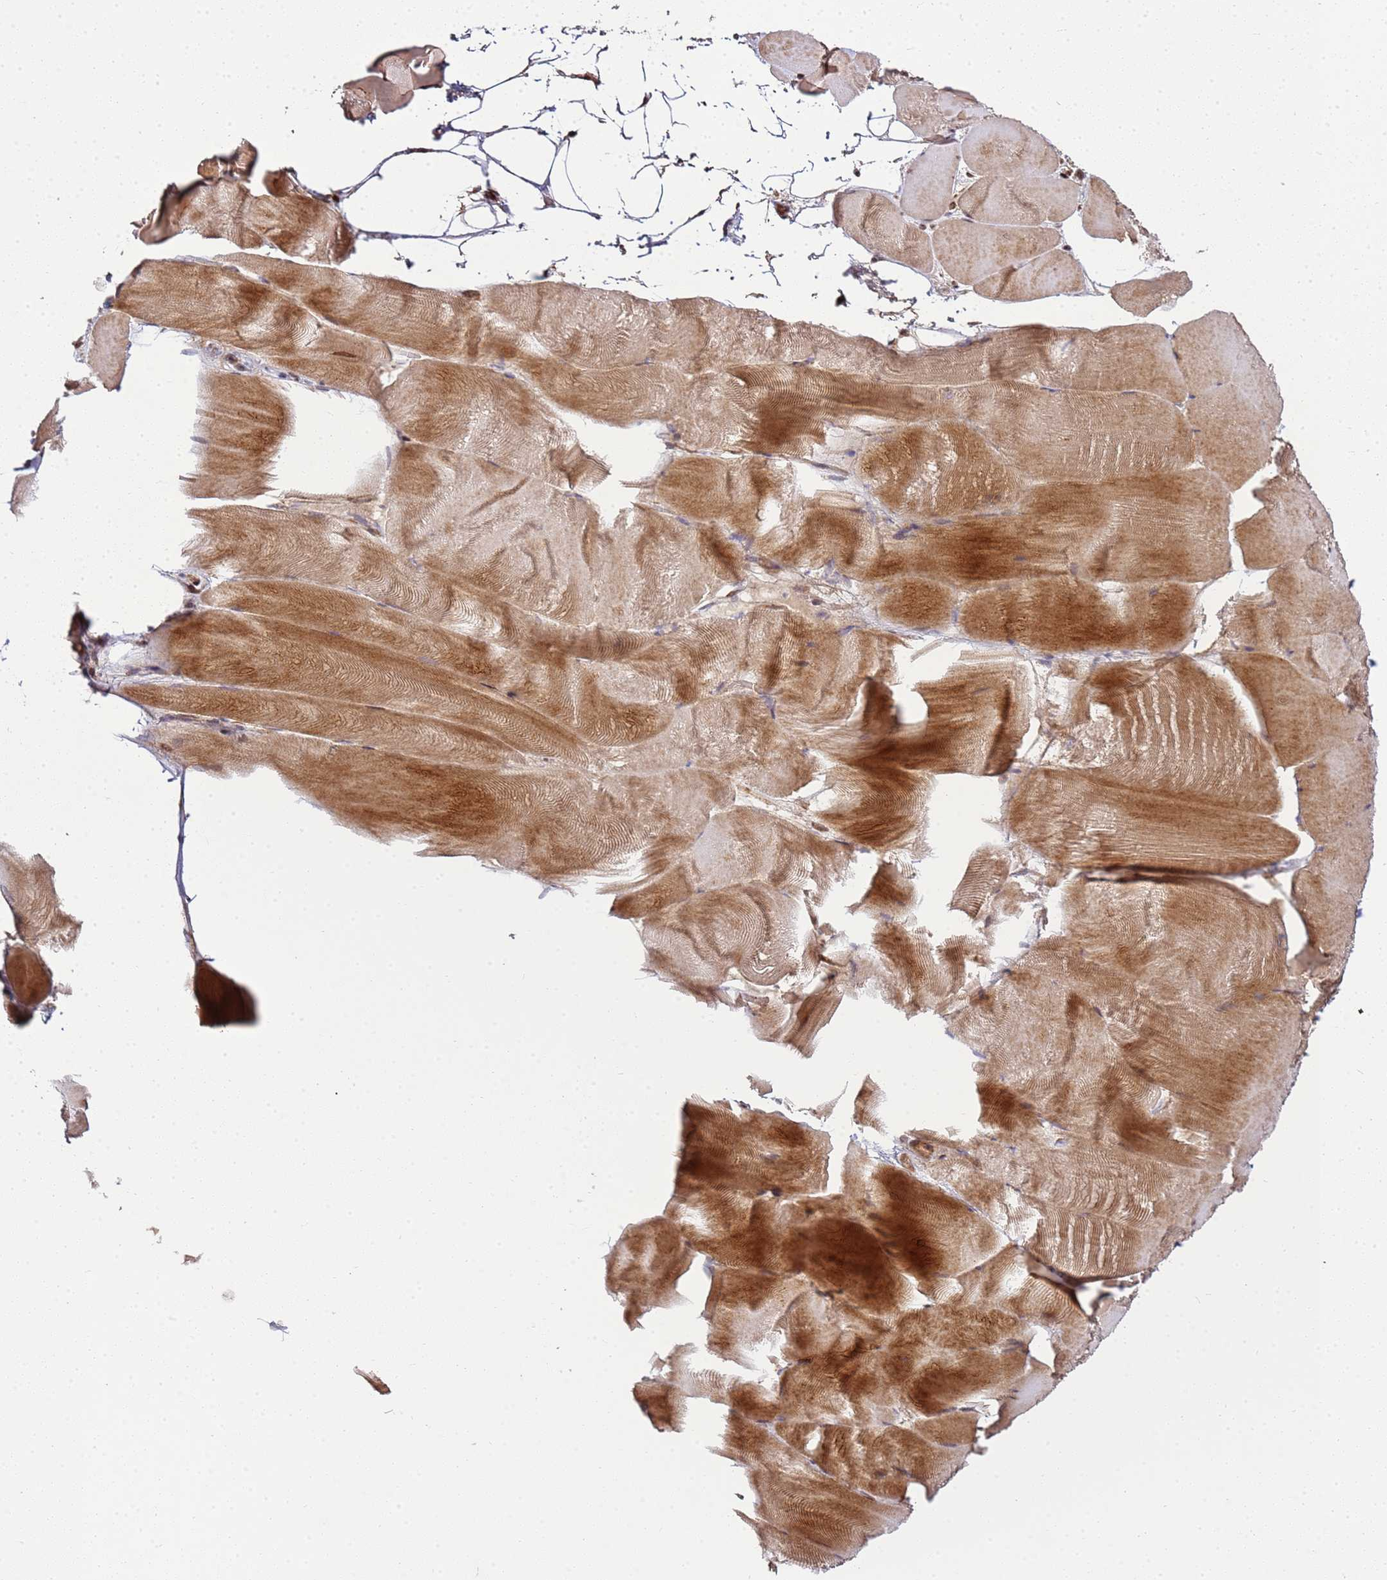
{"staining": {"intensity": "moderate", "quantity": ">75%", "location": "cytoplasmic/membranous,nuclear"}, "tissue": "skeletal muscle", "cell_type": "Myocytes", "image_type": "normal", "snomed": [{"axis": "morphology", "description": "Normal tissue, NOS"}, {"axis": "topography", "description": "Skeletal muscle"}], "caption": "High-power microscopy captured an IHC histopathology image of normal skeletal muscle, revealing moderate cytoplasmic/membranous,nuclear expression in approximately >75% of myocytes.", "gene": "PEX14", "patient": {"sex": "female", "age": 64}}